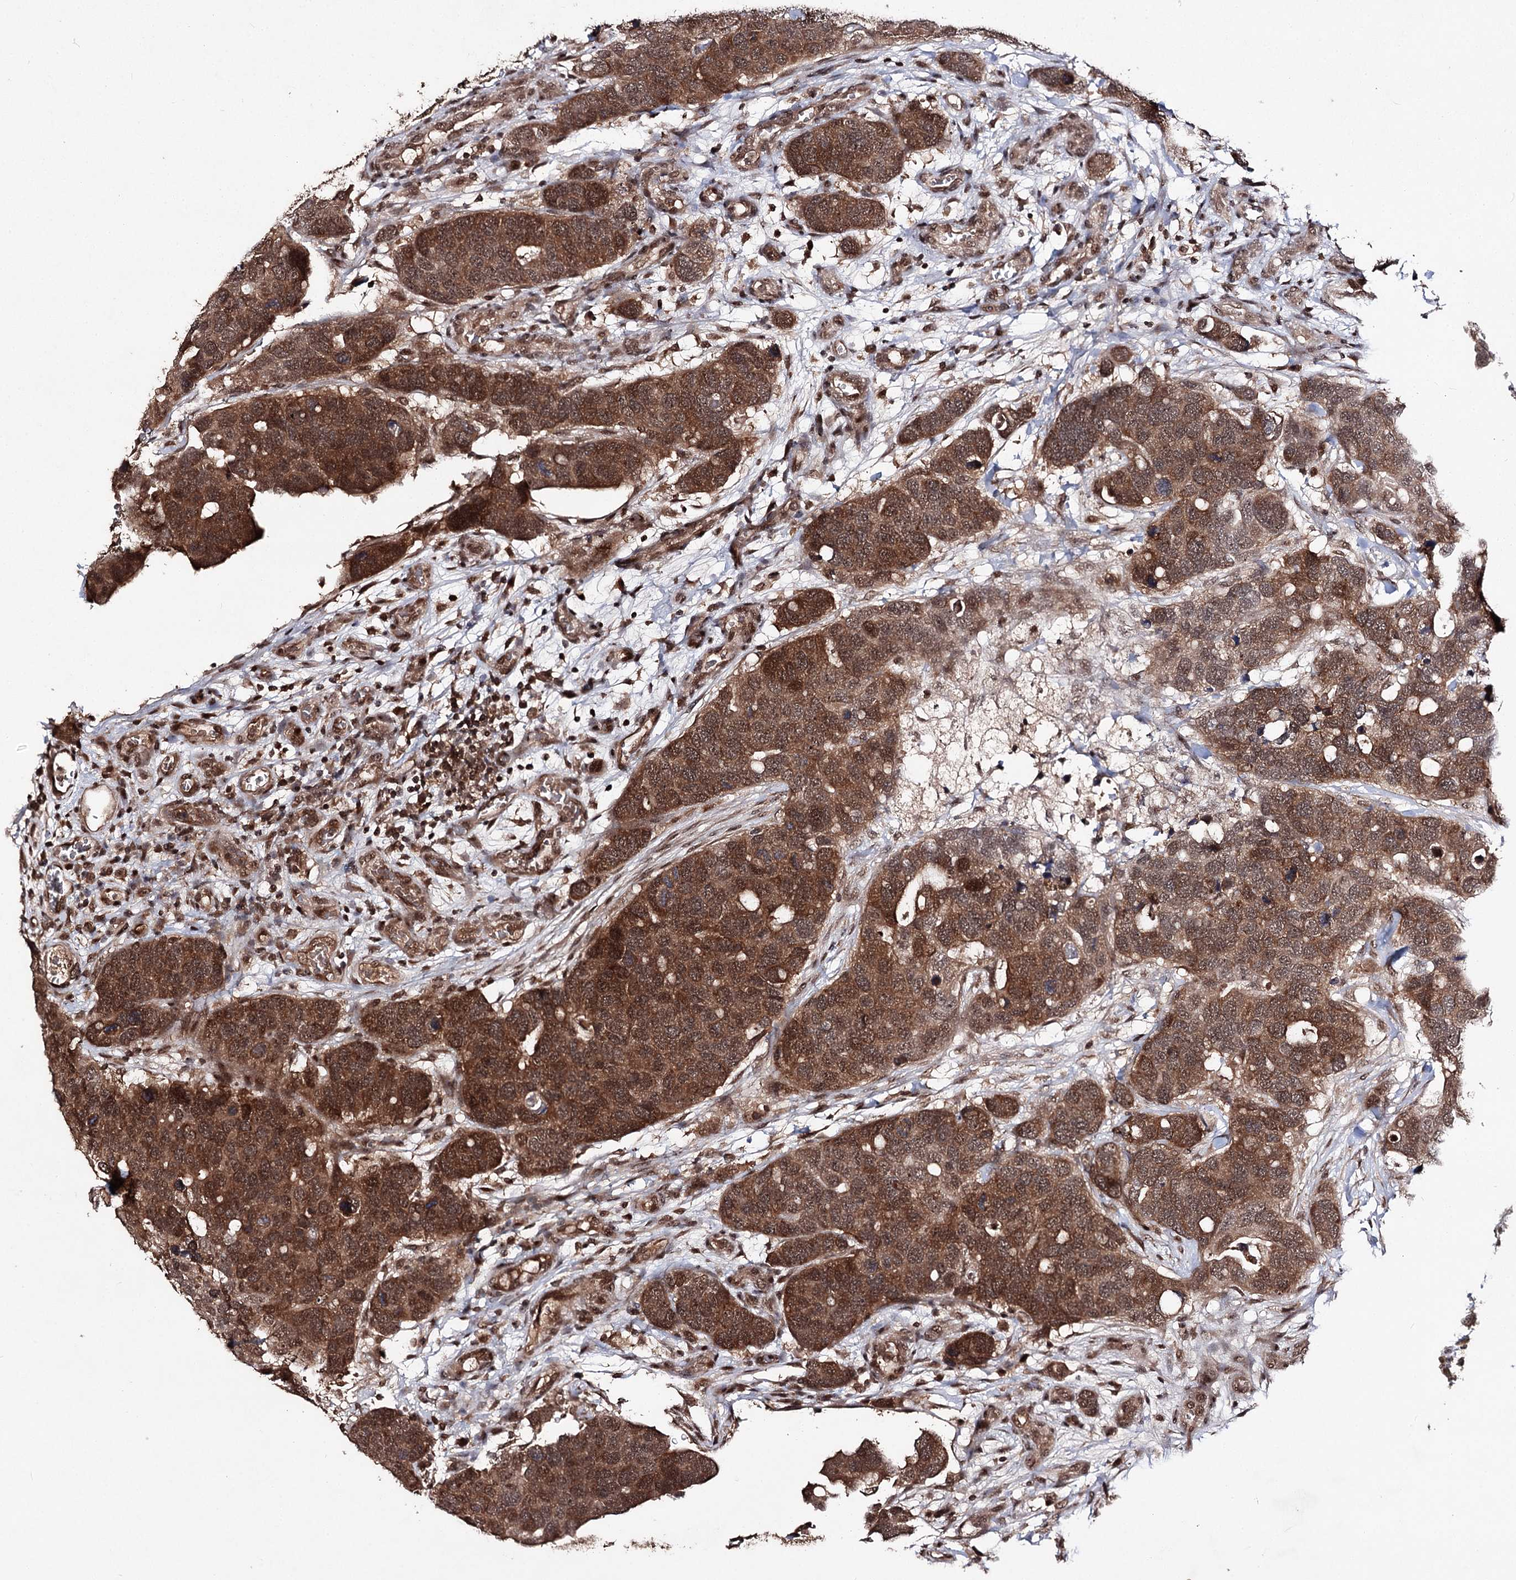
{"staining": {"intensity": "strong", "quantity": ">75%", "location": "cytoplasmic/membranous,nuclear"}, "tissue": "breast cancer", "cell_type": "Tumor cells", "image_type": "cancer", "snomed": [{"axis": "morphology", "description": "Duct carcinoma"}, {"axis": "topography", "description": "Breast"}], "caption": "Brown immunohistochemical staining in invasive ductal carcinoma (breast) displays strong cytoplasmic/membranous and nuclear positivity in about >75% of tumor cells.", "gene": "FAM53B", "patient": {"sex": "female", "age": 83}}